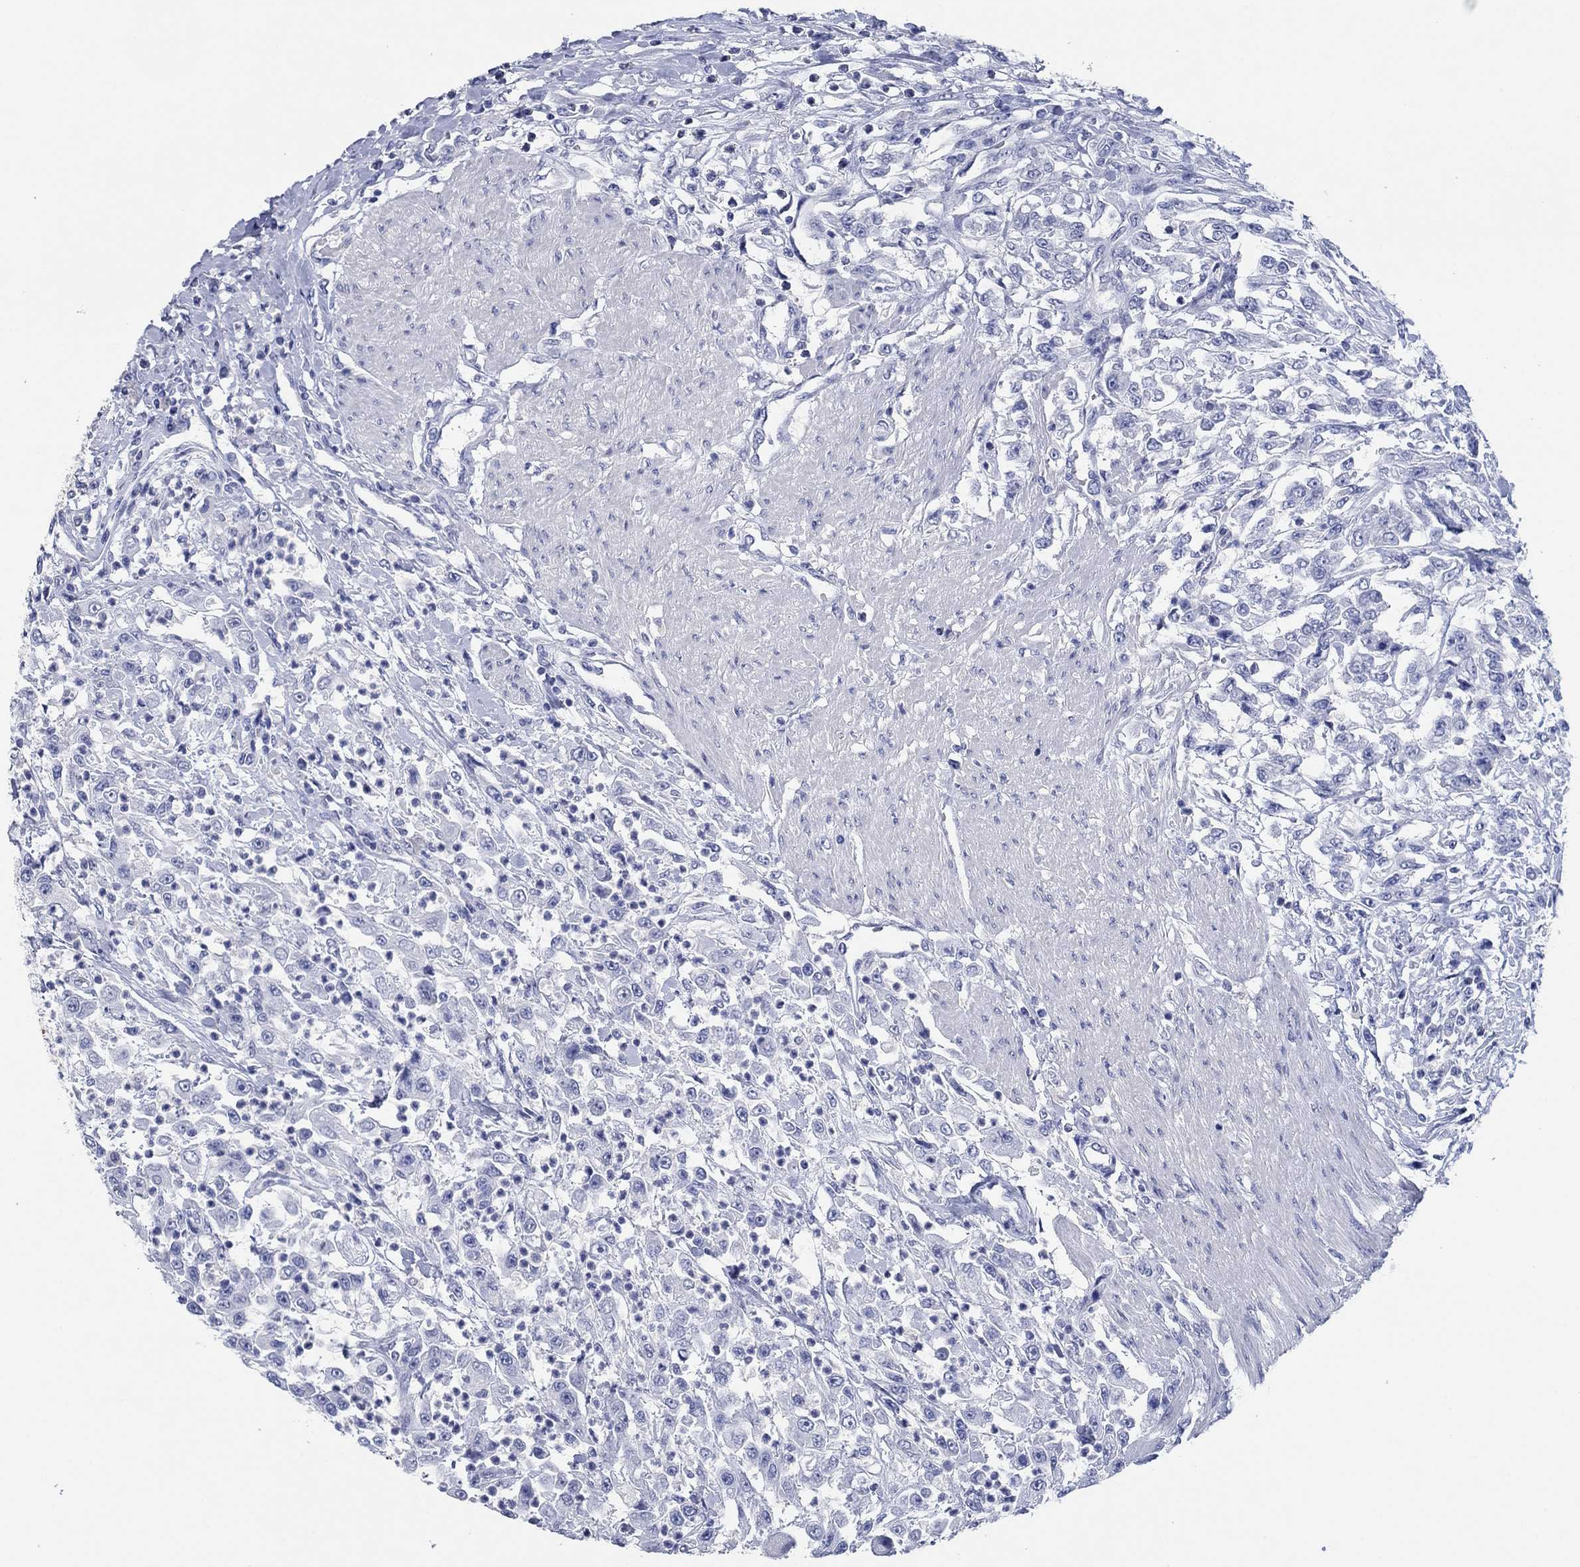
{"staining": {"intensity": "negative", "quantity": "none", "location": "none"}, "tissue": "urothelial cancer", "cell_type": "Tumor cells", "image_type": "cancer", "snomed": [{"axis": "morphology", "description": "Urothelial carcinoma, High grade"}, {"axis": "topography", "description": "Urinary bladder"}], "caption": "This is an immunohistochemistry histopathology image of high-grade urothelial carcinoma. There is no expression in tumor cells.", "gene": "POU5F1", "patient": {"sex": "male", "age": 46}}